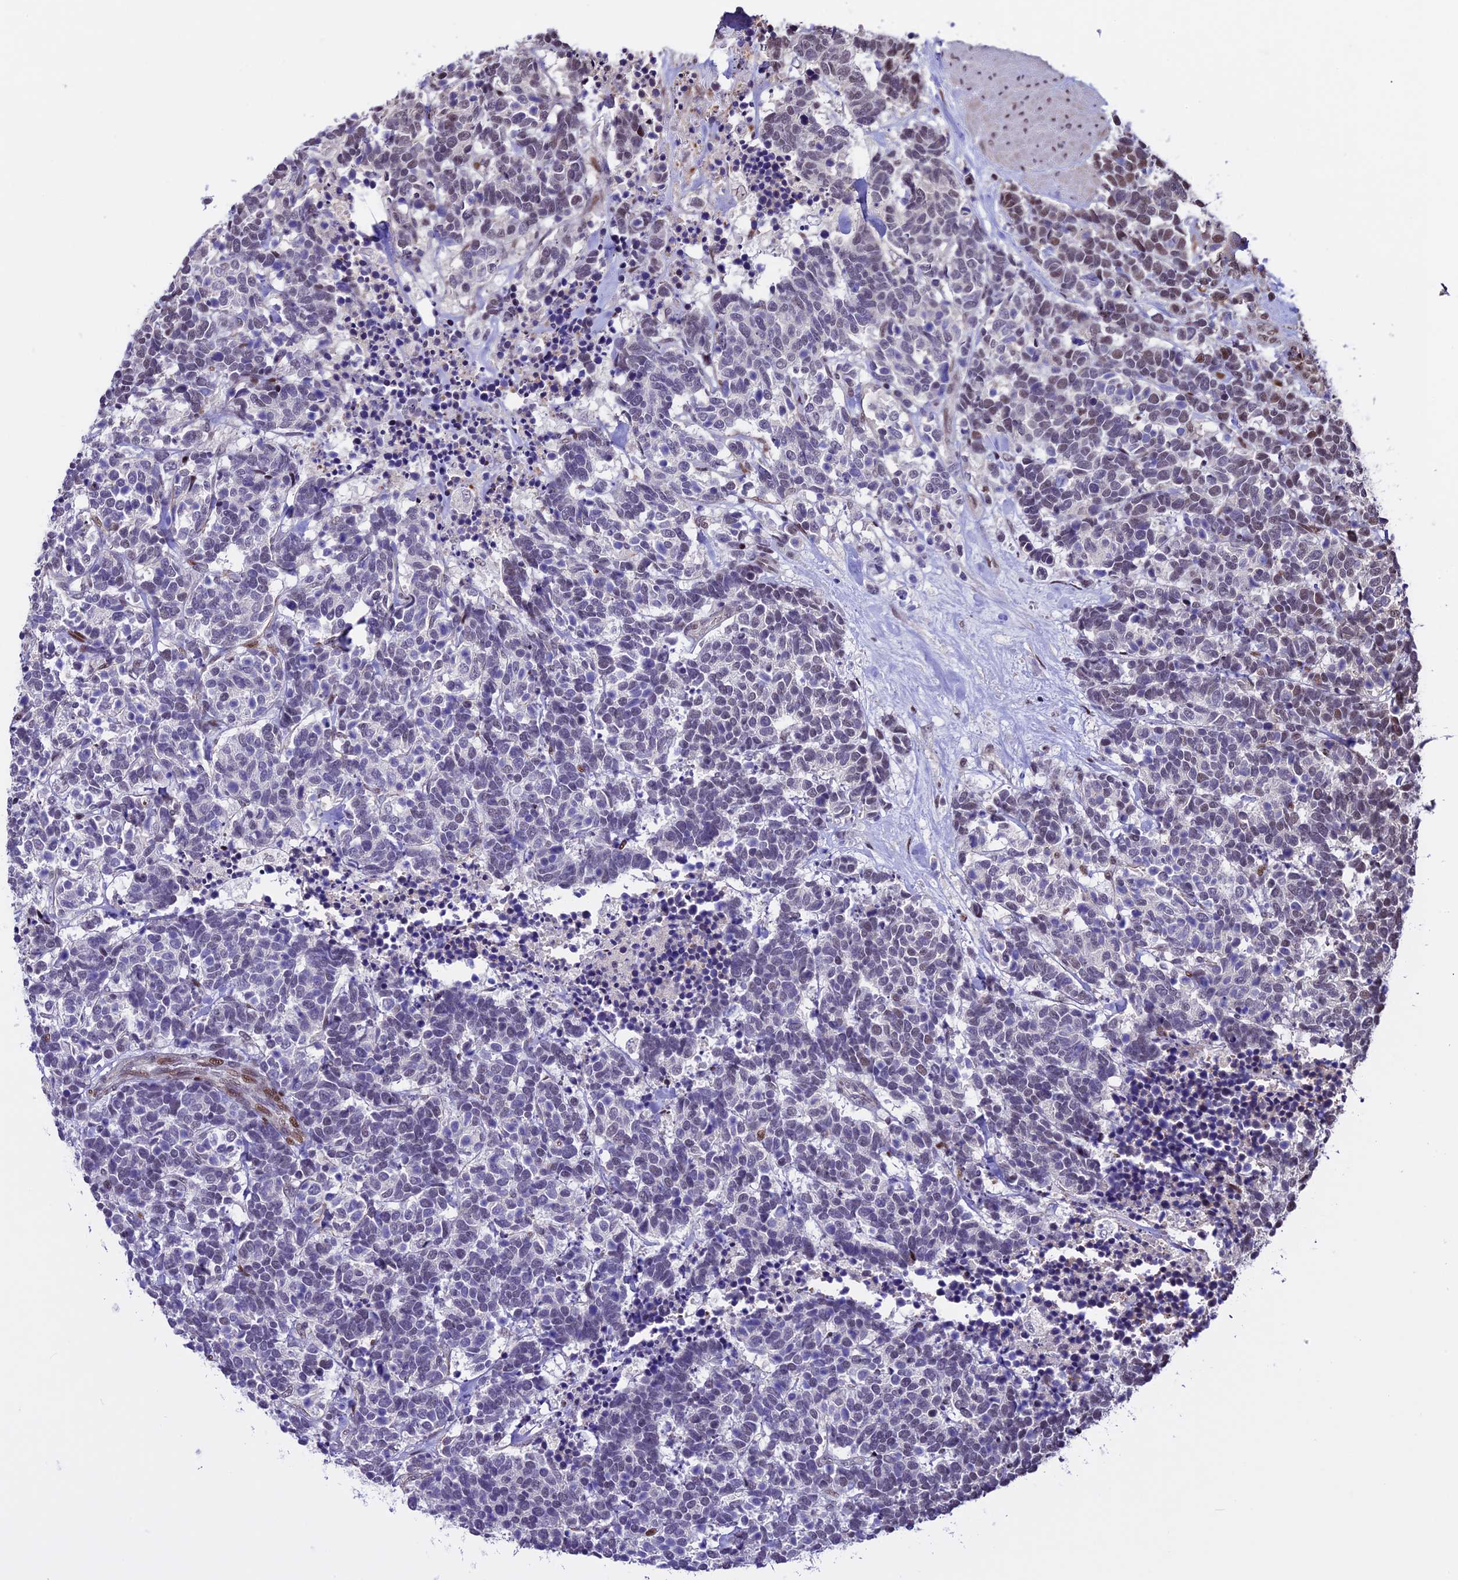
{"staining": {"intensity": "weak", "quantity": "<25%", "location": "nuclear"}, "tissue": "carcinoid", "cell_type": "Tumor cells", "image_type": "cancer", "snomed": [{"axis": "morphology", "description": "Carcinoma, NOS"}, {"axis": "morphology", "description": "Carcinoid, malignant, NOS"}, {"axis": "topography", "description": "Urinary bladder"}], "caption": "IHC histopathology image of carcinoid stained for a protein (brown), which shows no positivity in tumor cells.", "gene": "TCP11L2", "patient": {"sex": "male", "age": 57}}